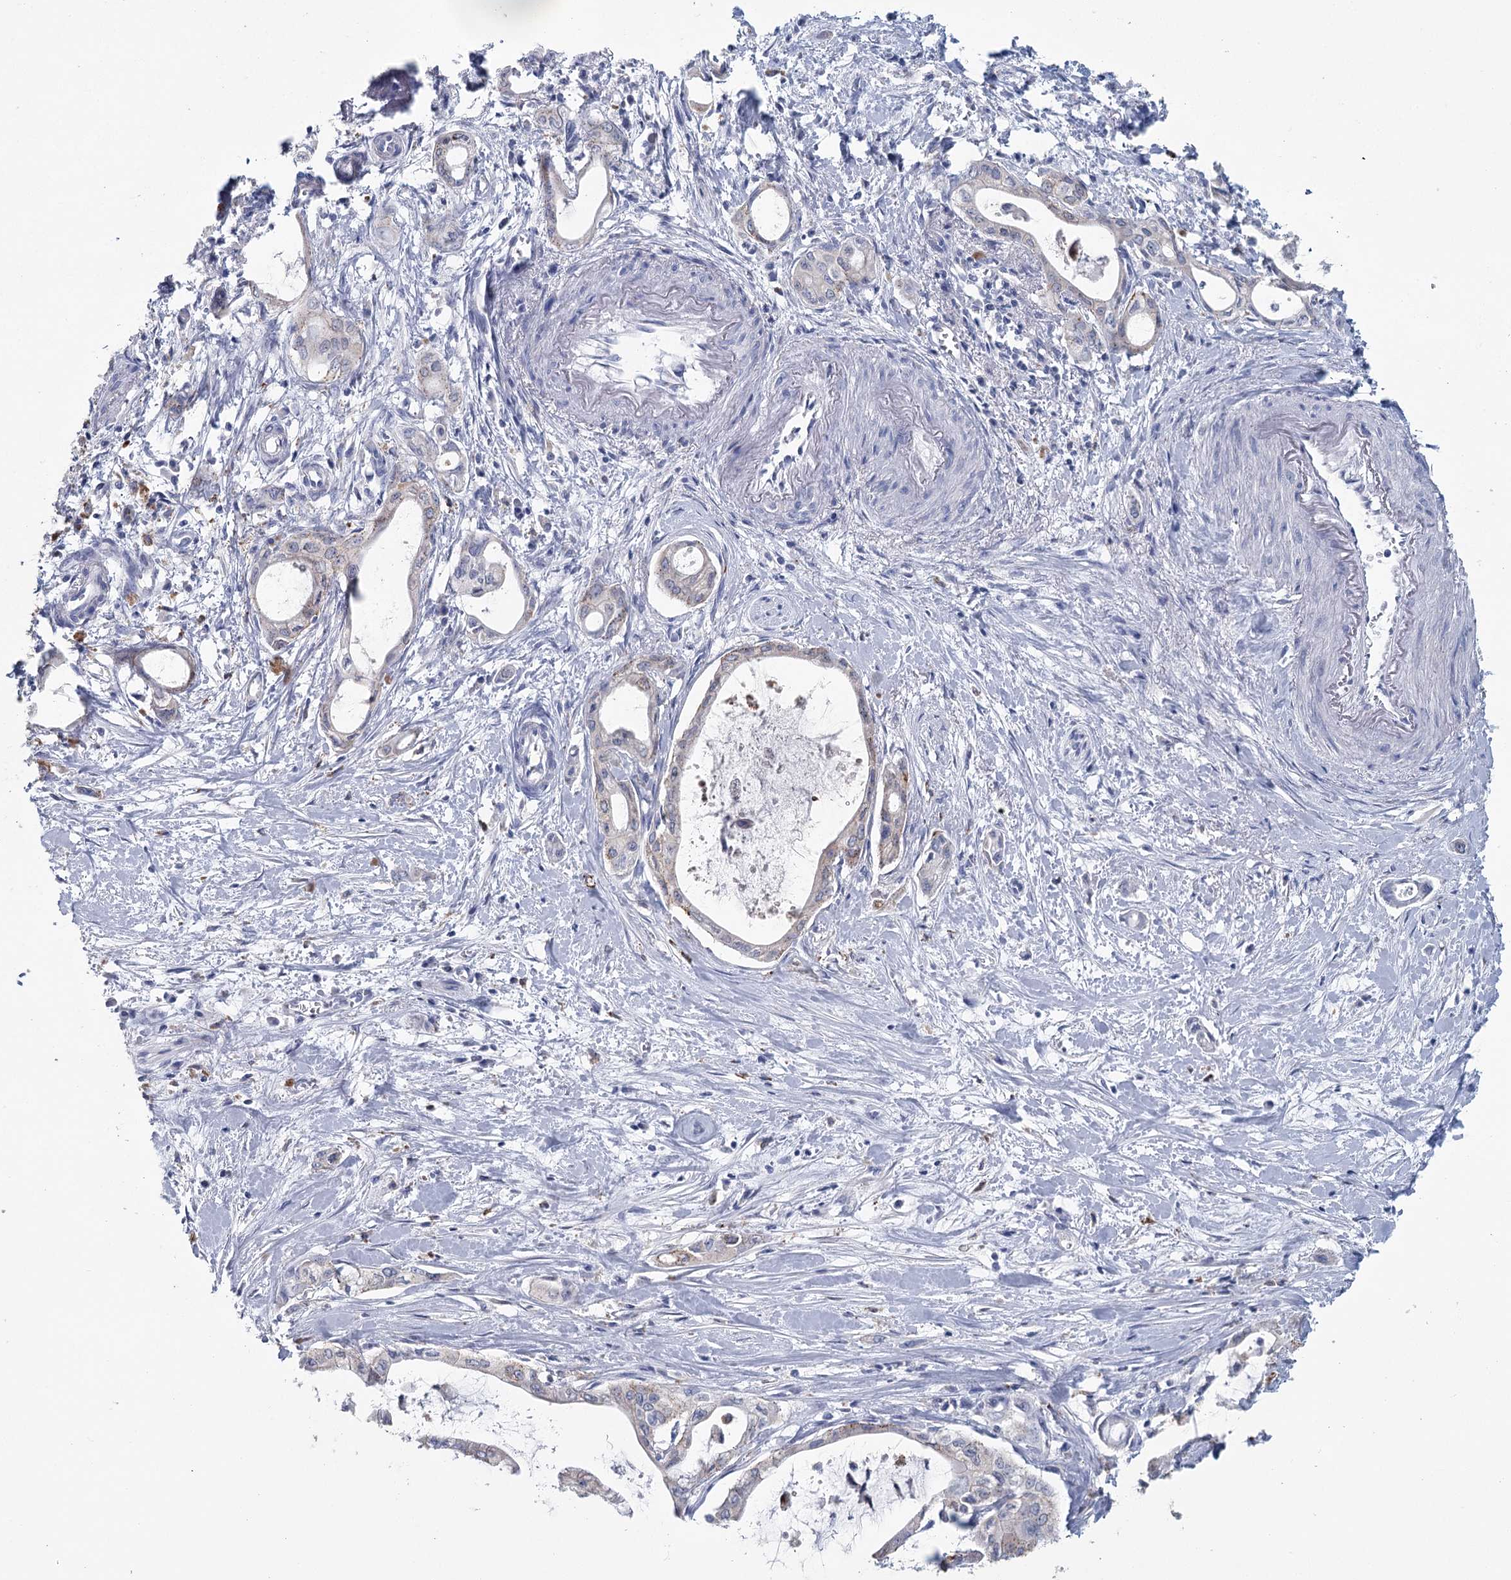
{"staining": {"intensity": "negative", "quantity": "none", "location": "none"}, "tissue": "pancreatic cancer", "cell_type": "Tumor cells", "image_type": "cancer", "snomed": [{"axis": "morphology", "description": "Adenocarcinoma, NOS"}, {"axis": "topography", "description": "Pancreas"}], "caption": "IHC photomicrograph of neoplastic tissue: pancreatic adenocarcinoma stained with DAB (3,3'-diaminobenzidine) demonstrates no significant protein staining in tumor cells. (Immunohistochemistry, brightfield microscopy, high magnification).", "gene": "METTL7B", "patient": {"sex": "male", "age": 72}}